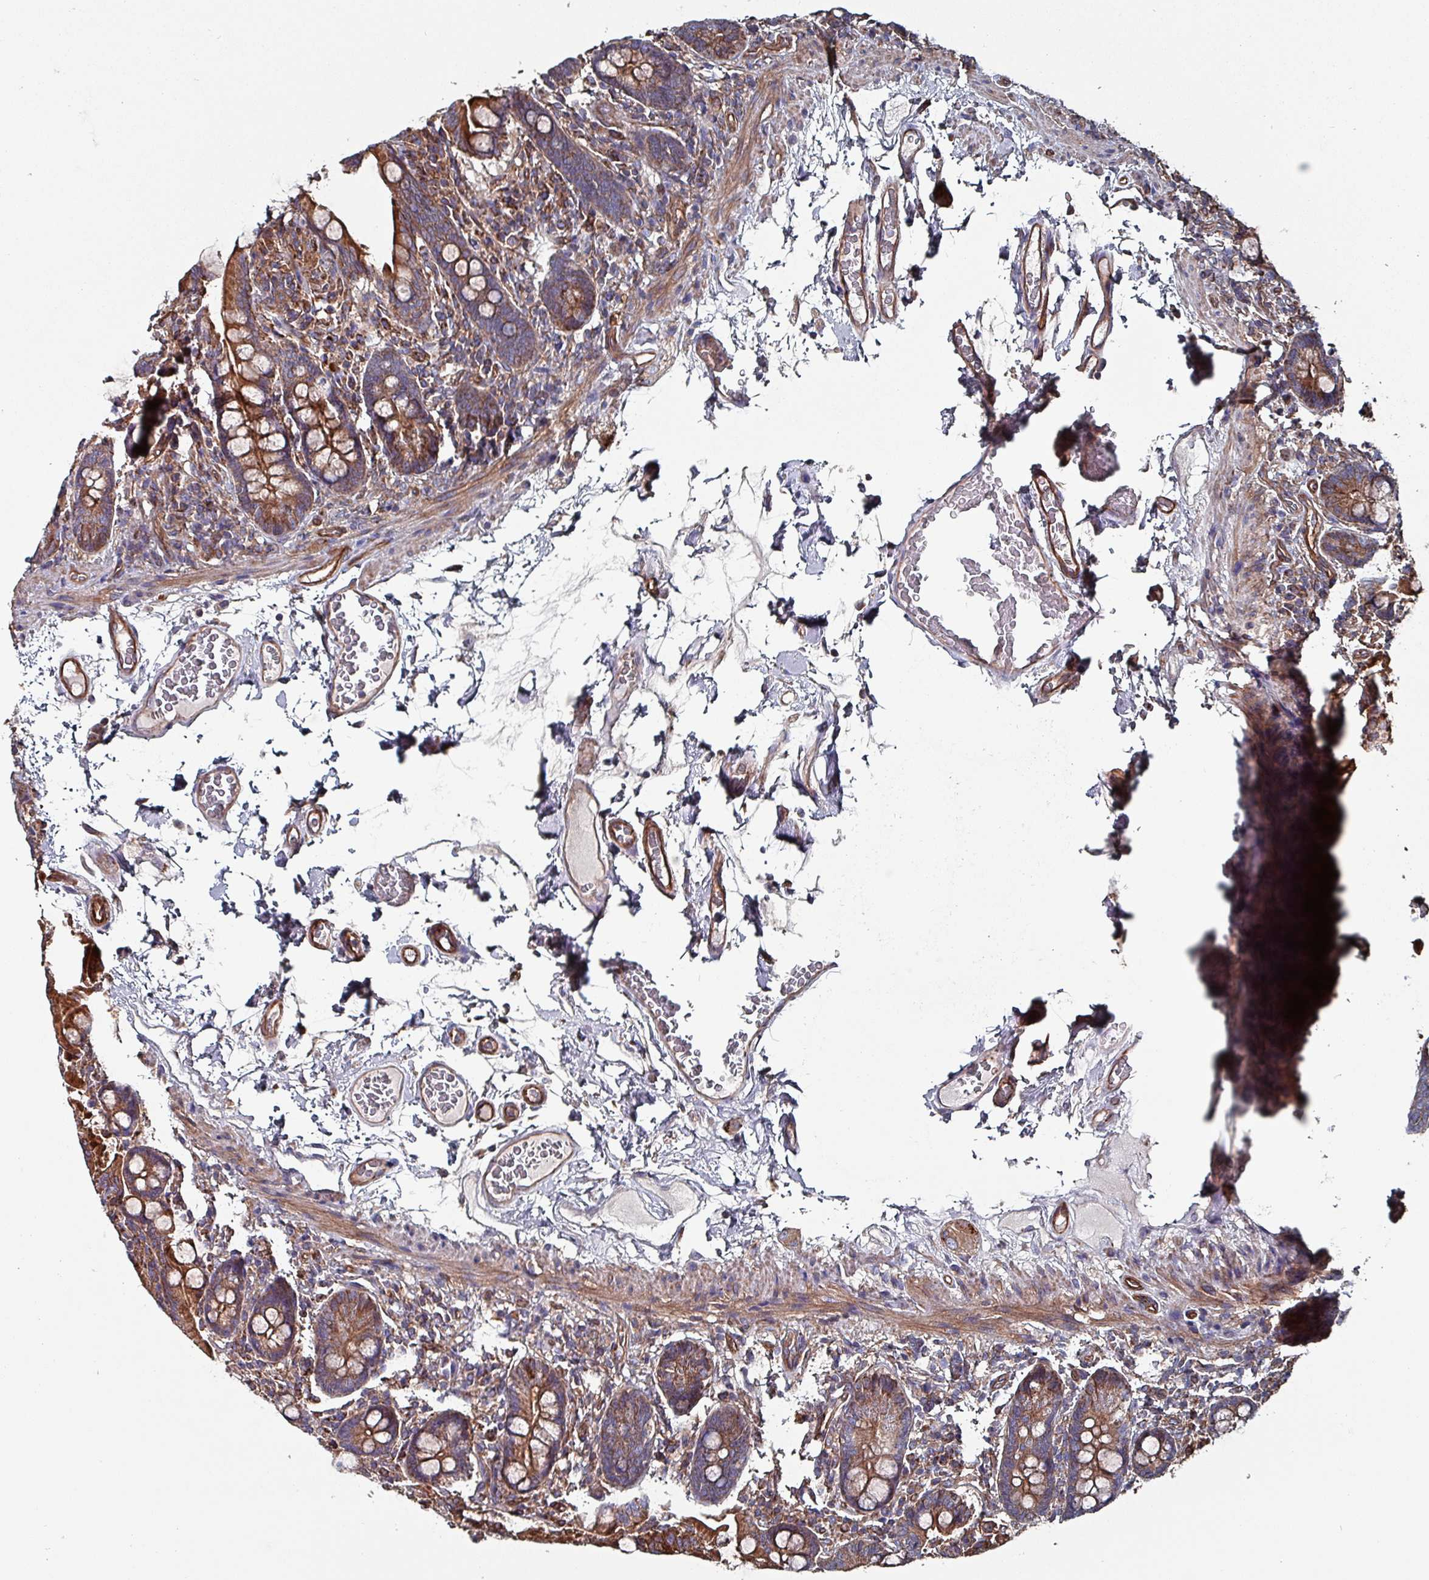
{"staining": {"intensity": "strong", "quantity": ">75%", "location": "cytoplasmic/membranous"}, "tissue": "small intestine", "cell_type": "Glandular cells", "image_type": "normal", "snomed": [{"axis": "morphology", "description": "Normal tissue, NOS"}, {"axis": "topography", "description": "Small intestine"}], "caption": "Protein expression analysis of benign human small intestine reveals strong cytoplasmic/membranous positivity in about >75% of glandular cells.", "gene": "ANO10", "patient": {"sex": "female", "age": 64}}